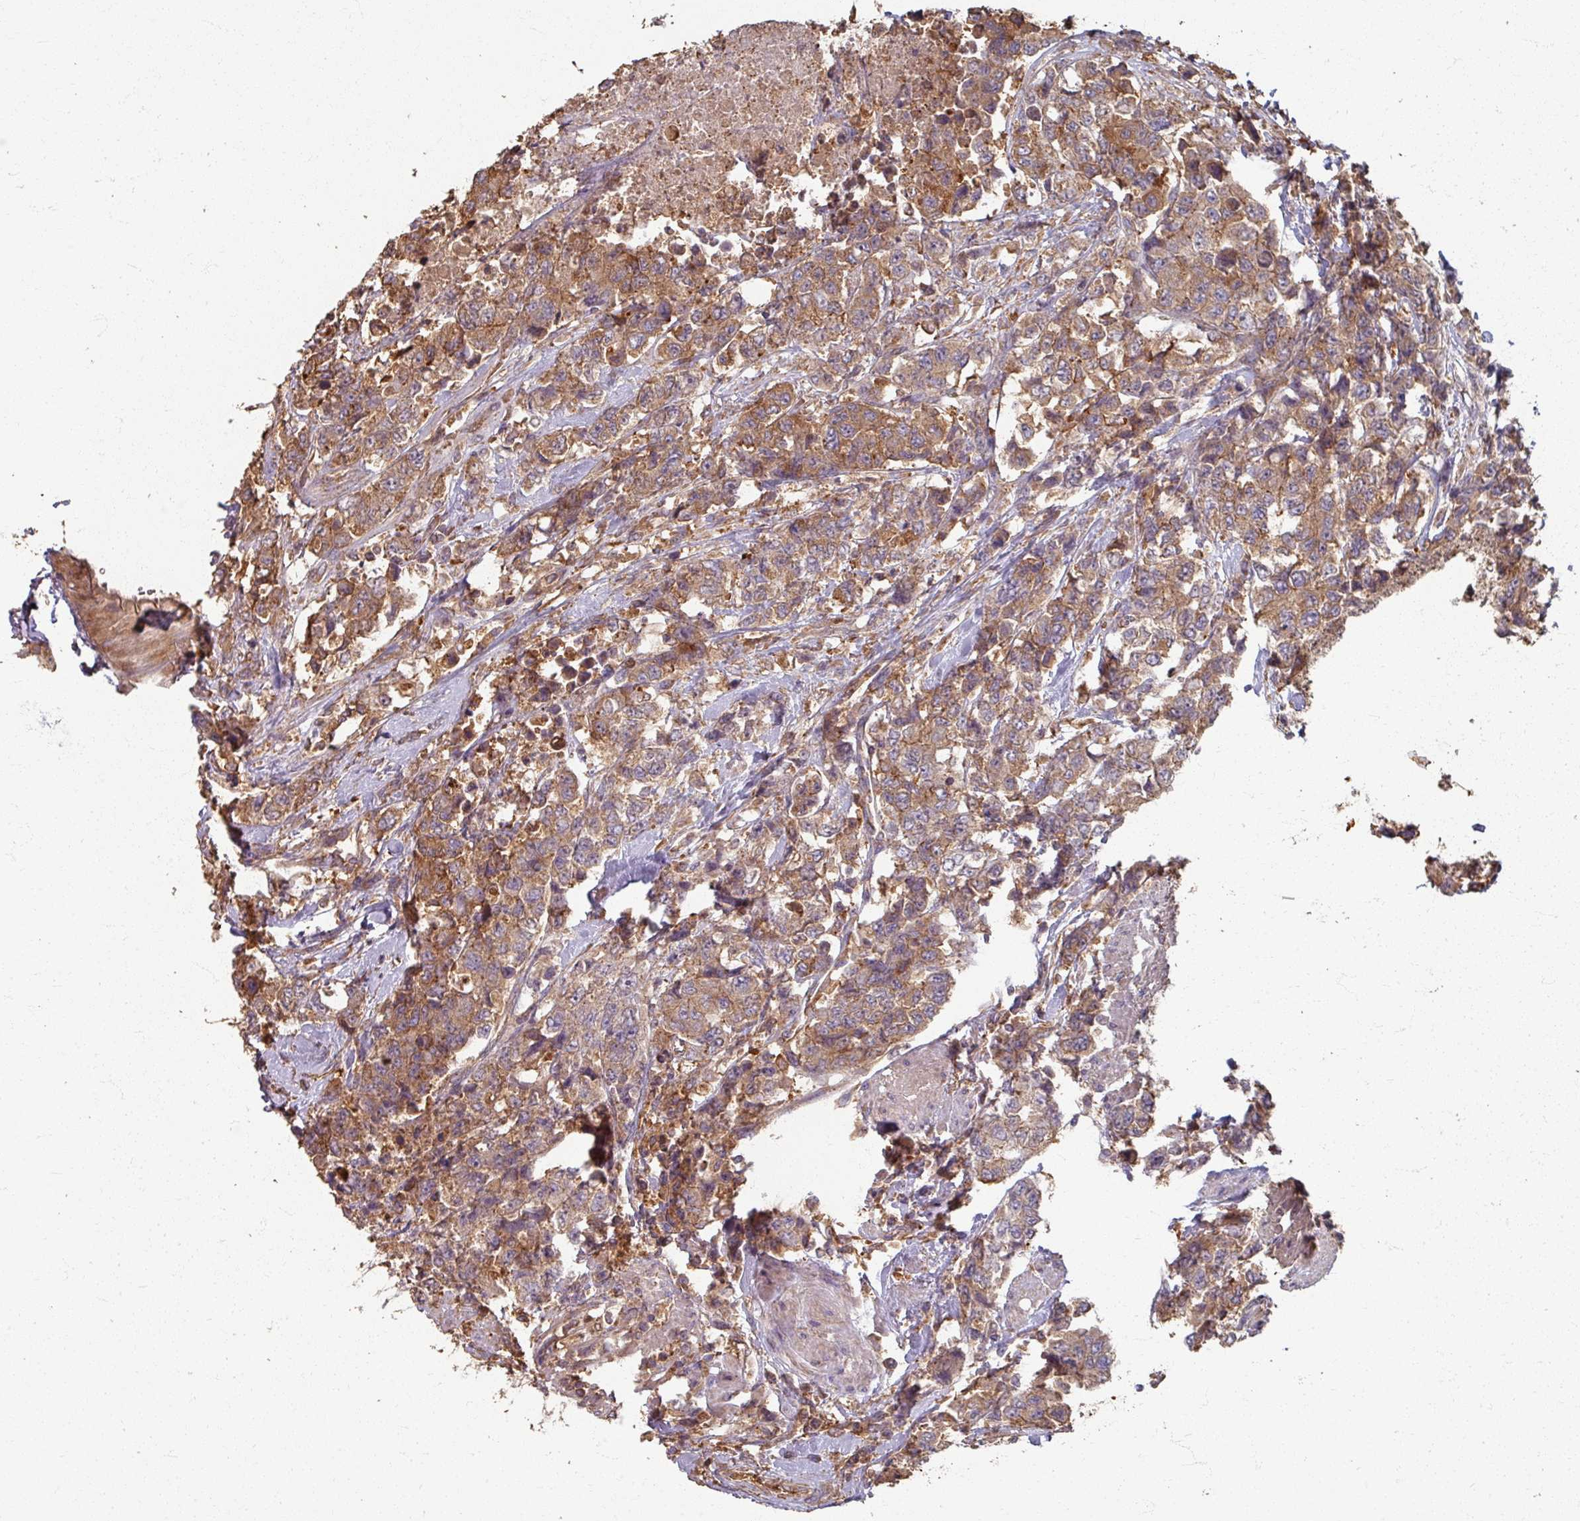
{"staining": {"intensity": "moderate", "quantity": ">75%", "location": "cytoplasmic/membranous"}, "tissue": "urothelial cancer", "cell_type": "Tumor cells", "image_type": "cancer", "snomed": [{"axis": "morphology", "description": "Urothelial carcinoma, High grade"}, {"axis": "topography", "description": "Urinary bladder"}], "caption": "Moderate cytoplasmic/membranous positivity for a protein is seen in about >75% of tumor cells of urothelial cancer using IHC.", "gene": "CCDC68", "patient": {"sex": "female", "age": 78}}